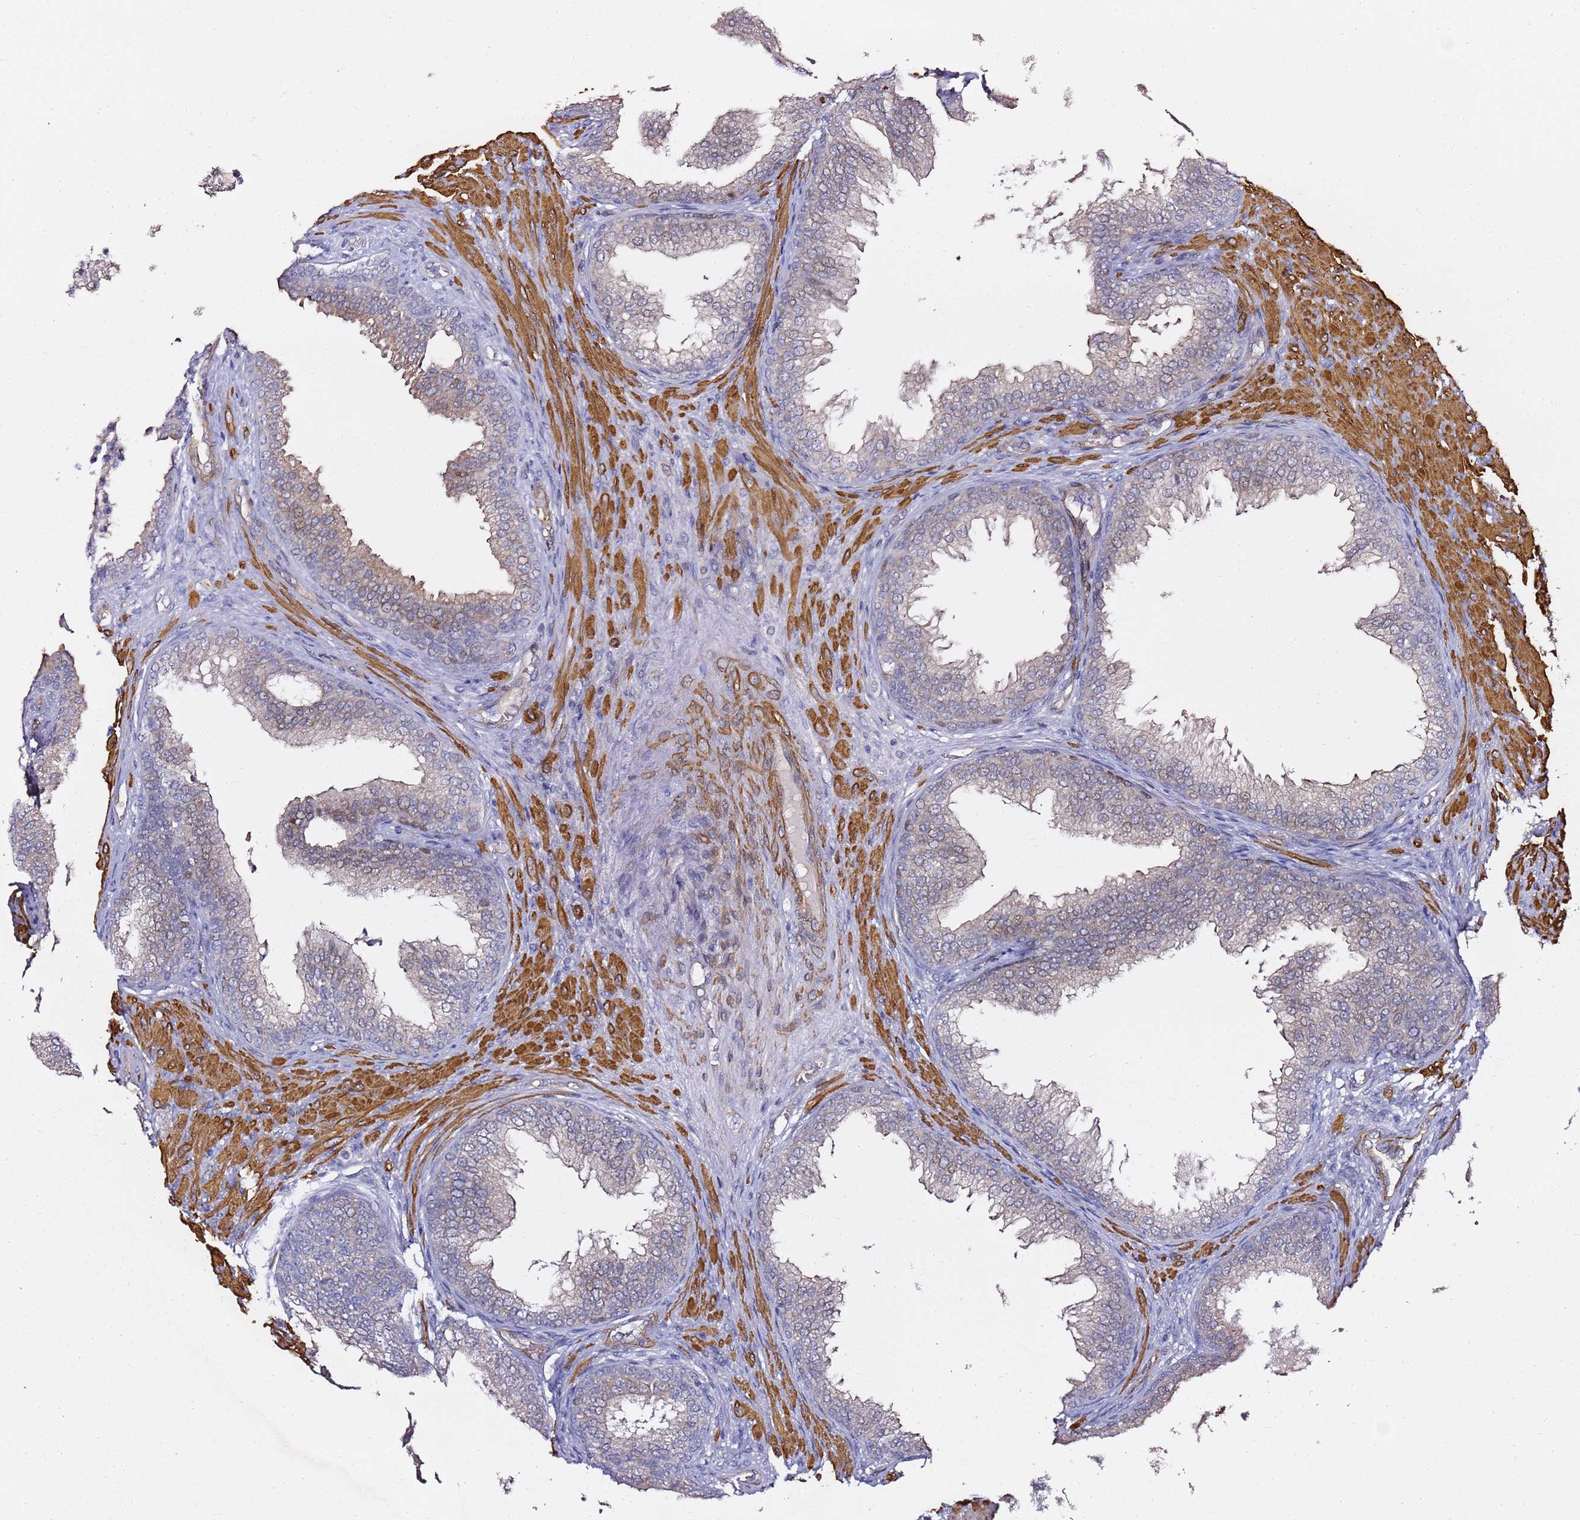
{"staining": {"intensity": "moderate", "quantity": "<25%", "location": "cytoplasmic/membranous"}, "tissue": "prostate", "cell_type": "Glandular cells", "image_type": "normal", "snomed": [{"axis": "morphology", "description": "Normal tissue, NOS"}, {"axis": "topography", "description": "Prostate"}], "caption": "A photomicrograph of human prostate stained for a protein shows moderate cytoplasmic/membranous brown staining in glandular cells. (DAB (3,3'-diaminobenzidine) = brown stain, brightfield microscopy at high magnification).", "gene": "EPS8L1", "patient": {"sex": "male", "age": 76}}